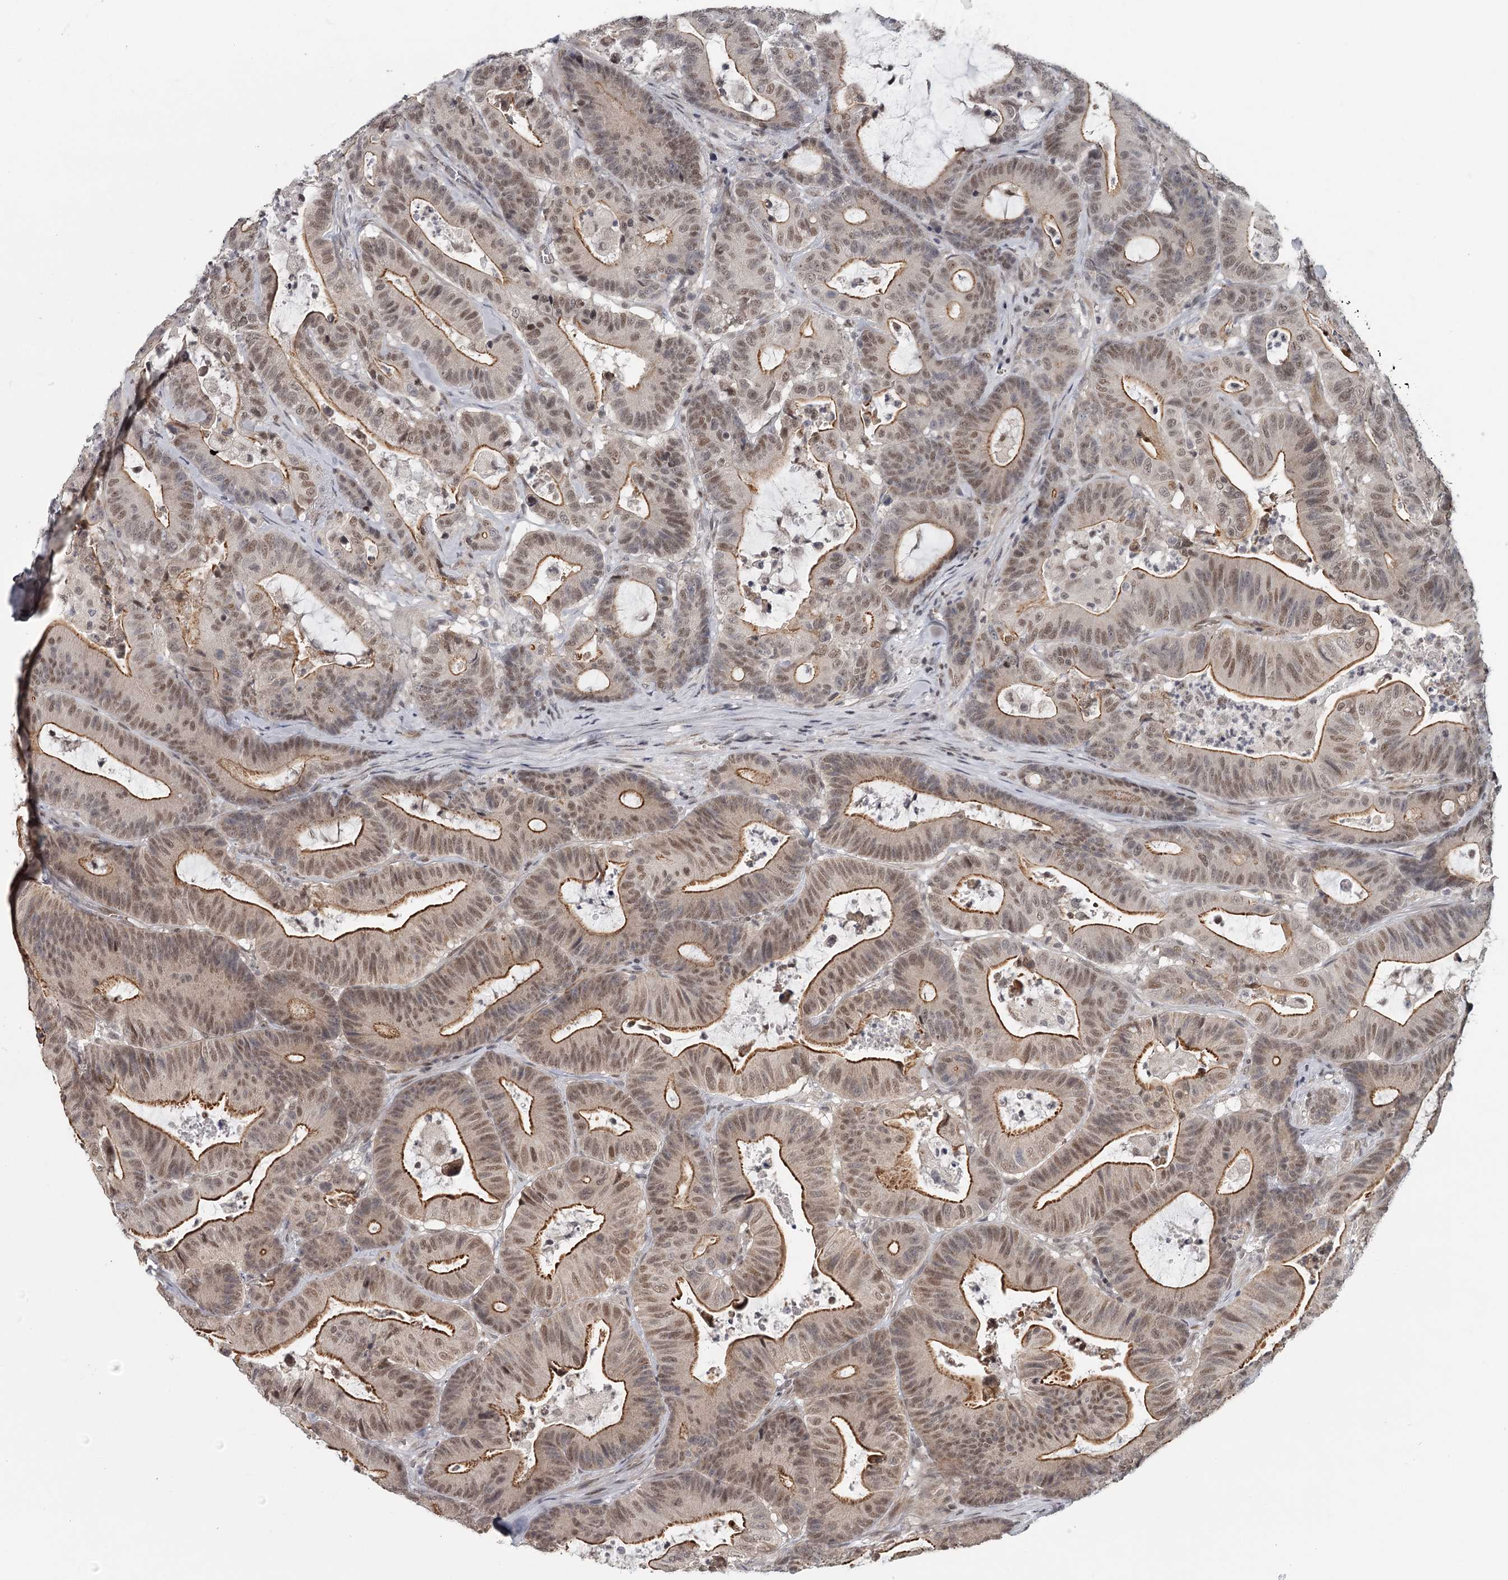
{"staining": {"intensity": "moderate", "quantity": ">75%", "location": "cytoplasmic/membranous,nuclear"}, "tissue": "colorectal cancer", "cell_type": "Tumor cells", "image_type": "cancer", "snomed": [{"axis": "morphology", "description": "Adenocarcinoma, NOS"}, {"axis": "topography", "description": "Colon"}], "caption": "Brown immunohistochemical staining in adenocarcinoma (colorectal) demonstrates moderate cytoplasmic/membranous and nuclear staining in about >75% of tumor cells. (Brightfield microscopy of DAB IHC at high magnification).", "gene": "FAM13C", "patient": {"sex": "female", "age": 84}}